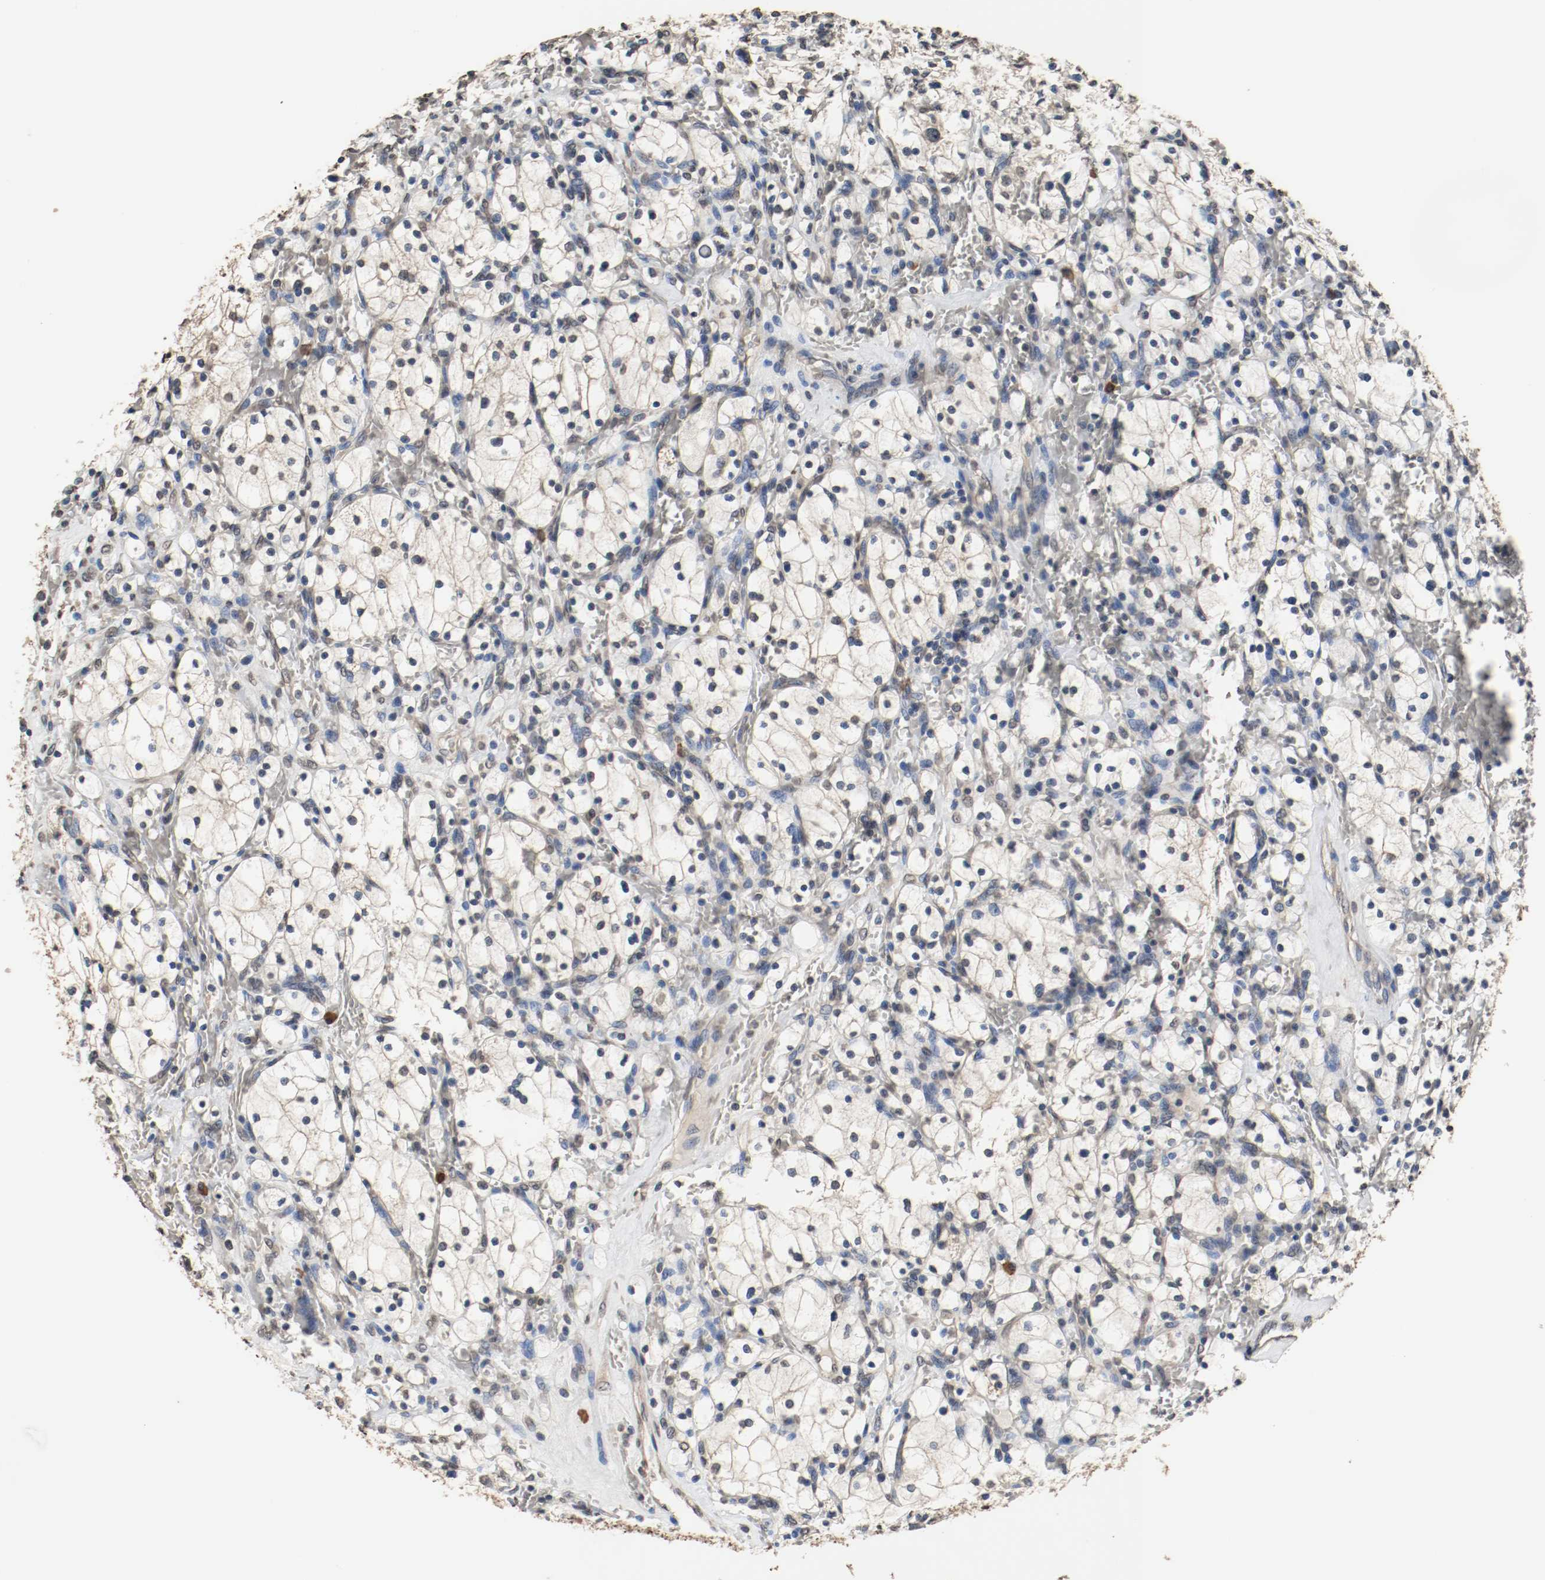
{"staining": {"intensity": "weak", "quantity": "<25%", "location": "nuclear"}, "tissue": "renal cancer", "cell_type": "Tumor cells", "image_type": "cancer", "snomed": [{"axis": "morphology", "description": "Adenocarcinoma, NOS"}, {"axis": "topography", "description": "Kidney"}], "caption": "An IHC image of renal adenocarcinoma is shown. There is no staining in tumor cells of renal adenocarcinoma. (DAB immunohistochemistry (IHC) visualized using brightfield microscopy, high magnification).", "gene": "RTN4", "patient": {"sex": "female", "age": 83}}